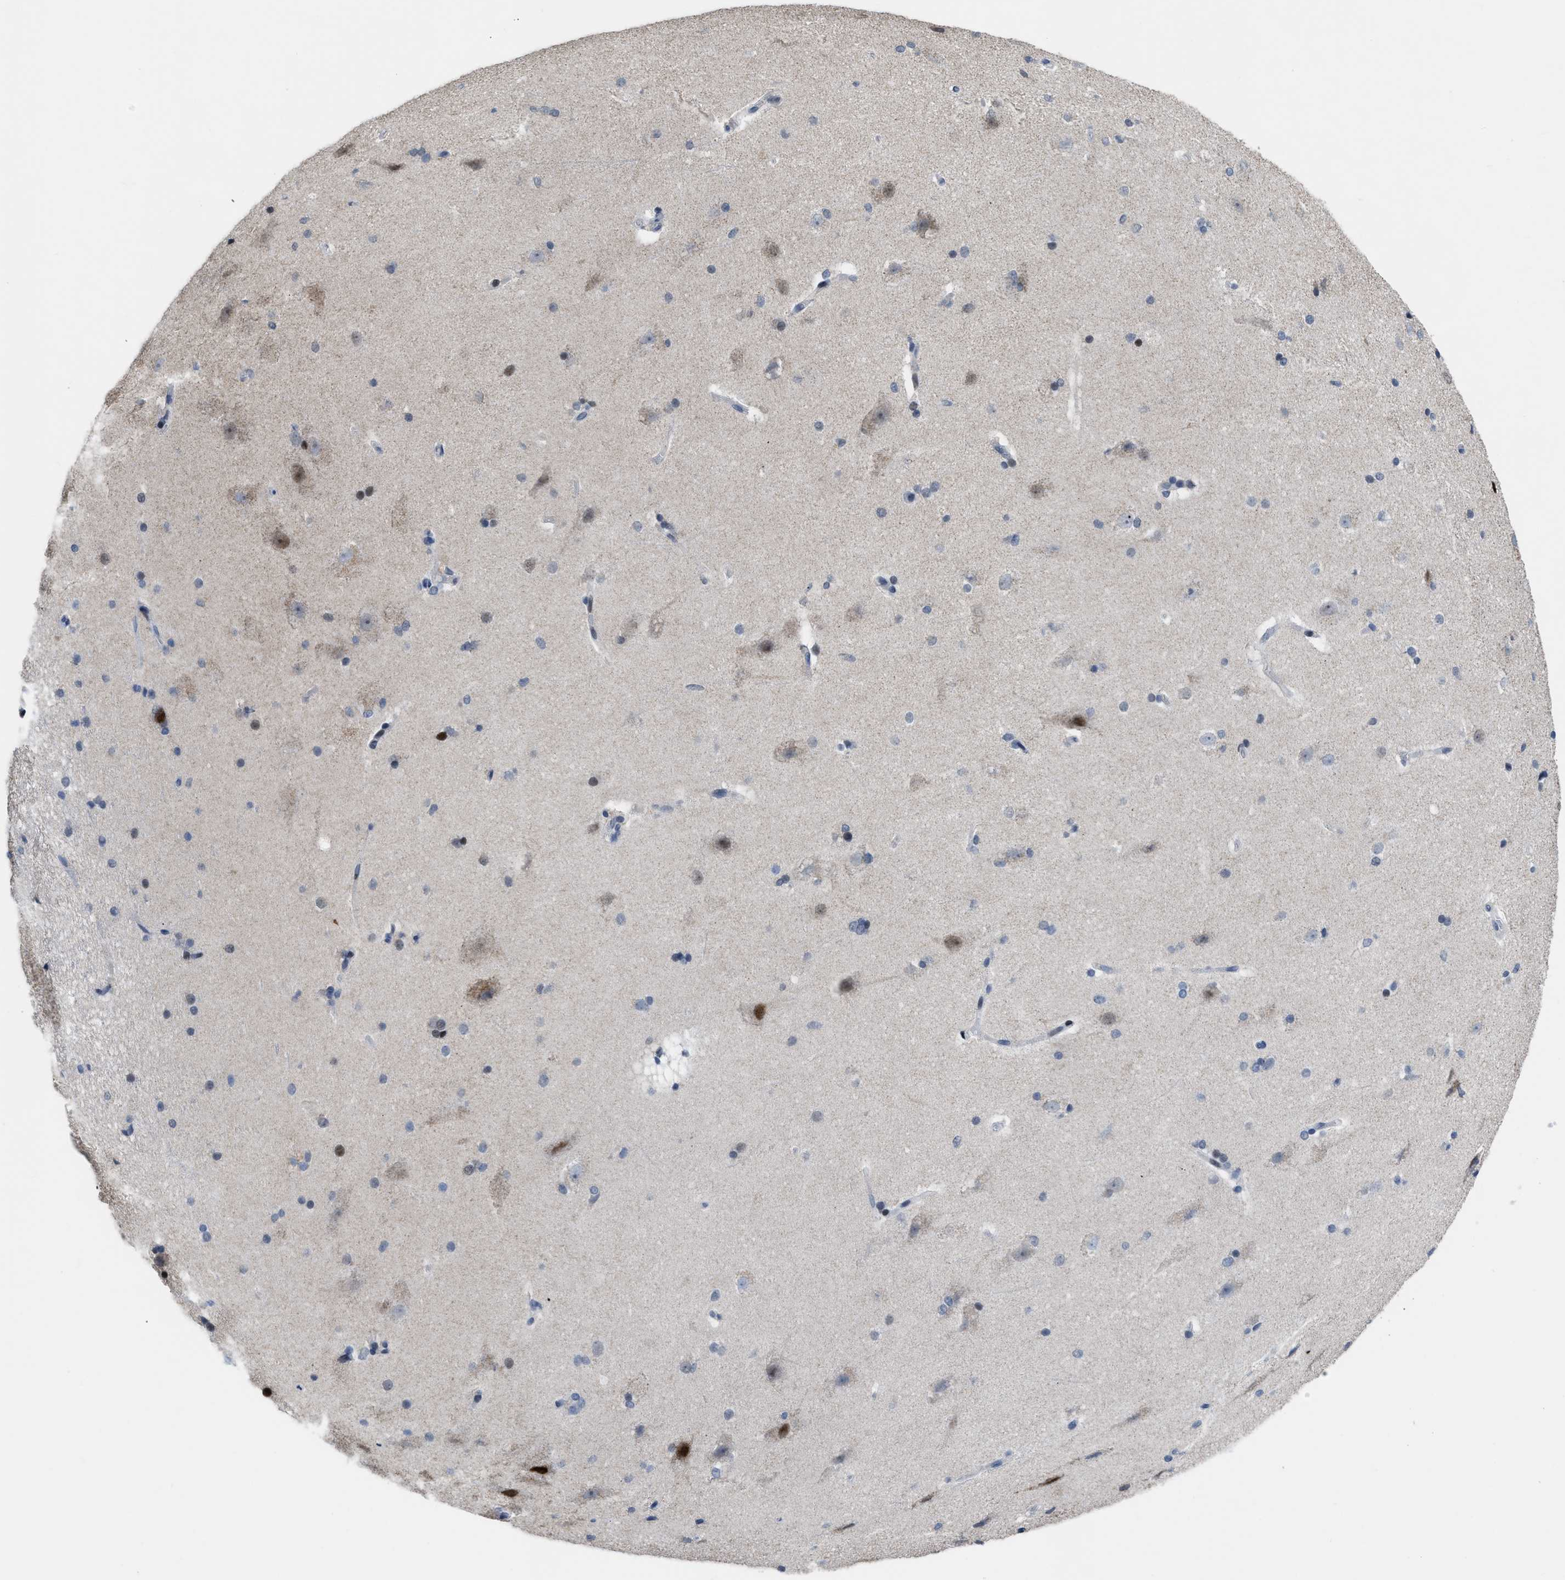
{"staining": {"intensity": "negative", "quantity": "none", "location": "none"}, "tissue": "cerebral cortex", "cell_type": "Endothelial cells", "image_type": "normal", "snomed": [{"axis": "morphology", "description": "Normal tissue, NOS"}, {"axis": "topography", "description": "Cerebral cortex"}, {"axis": "topography", "description": "Hippocampus"}], "caption": "An immunohistochemistry (IHC) image of benign cerebral cortex is shown. There is no staining in endothelial cells of cerebral cortex.", "gene": "SETDB1", "patient": {"sex": "female", "age": 19}}